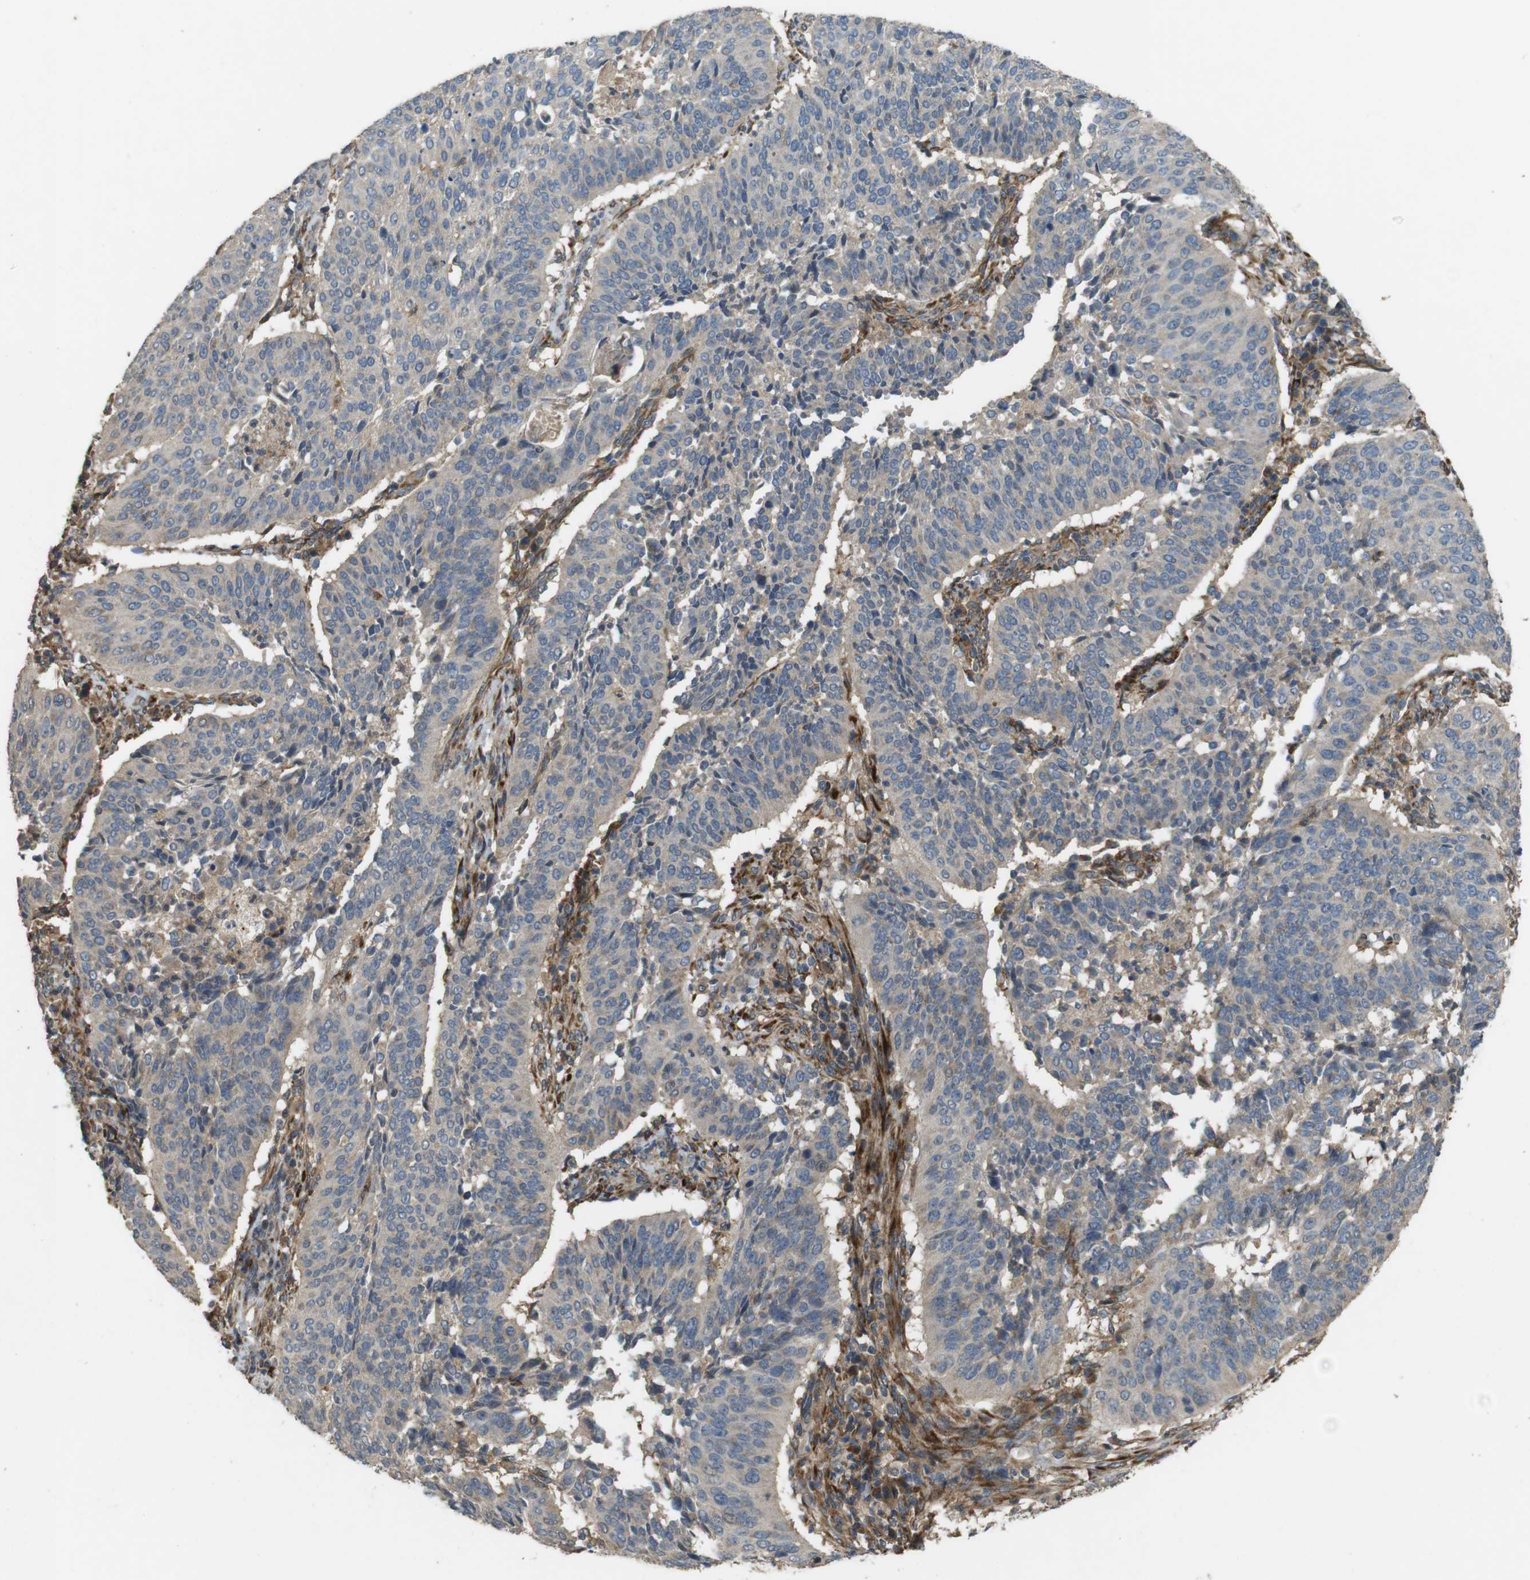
{"staining": {"intensity": "negative", "quantity": "none", "location": "none"}, "tissue": "cervical cancer", "cell_type": "Tumor cells", "image_type": "cancer", "snomed": [{"axis": "morphology", "description": "Normal tissue, NOS"}, {"axis": "morphology", "description": "Squamous cell carcinoma, NOS"}, {"axis": "topography", "description": "Cervix"}], "caption": "High power microscopy photomicrograph of an IHC micrograph of squamous cell carcinoma (cervical), revealing no significant staining in tumor cells. (Stains: DAB (3,3'-diaminobenzidine) immunohistochemistry (IHC) with hematoxylin counter stain, Microscopy: brightfield microscopy at high magnification).", "gene": "ARHGAP24", "patient": {"sex": "female", "age": 39}}